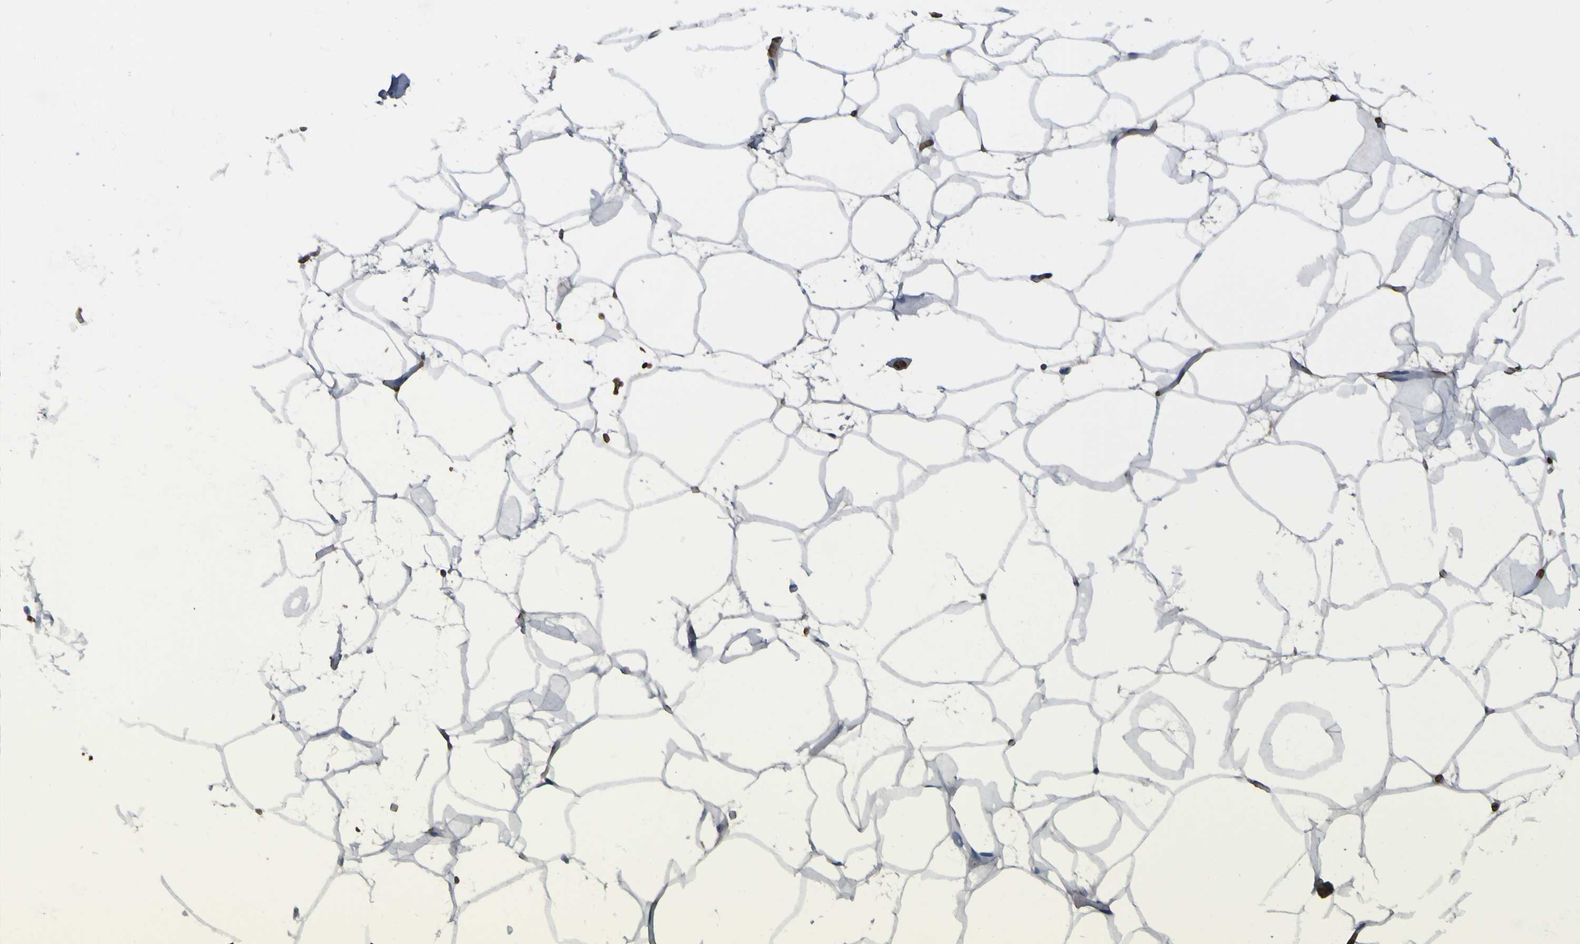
{"staining": {"intensity": "negative", "quantity": "none", "location": "none"}, "tissue": "adipose tissue", "cell_type": "Adipocytes", "image_type": "normal", "snomed": [{"axis": "morphology", "description": "Normal tissue, NOS"}, {"axis": "topography", "description": "Breast"}, {"axis": "topography", "description": "Adipose tissue"}], "caption": "High power microscopy micrograph of an immunohistochemistry histopathology image of unremarkable adipose tissue, revealing no significant staining in adipocytes. The staining is performed using DAB brown chromogen with nuclei counter-stained in using hematoxylin.", "gene": "GRAMD1A", "patient": {"sex": "female", "age": 25}}